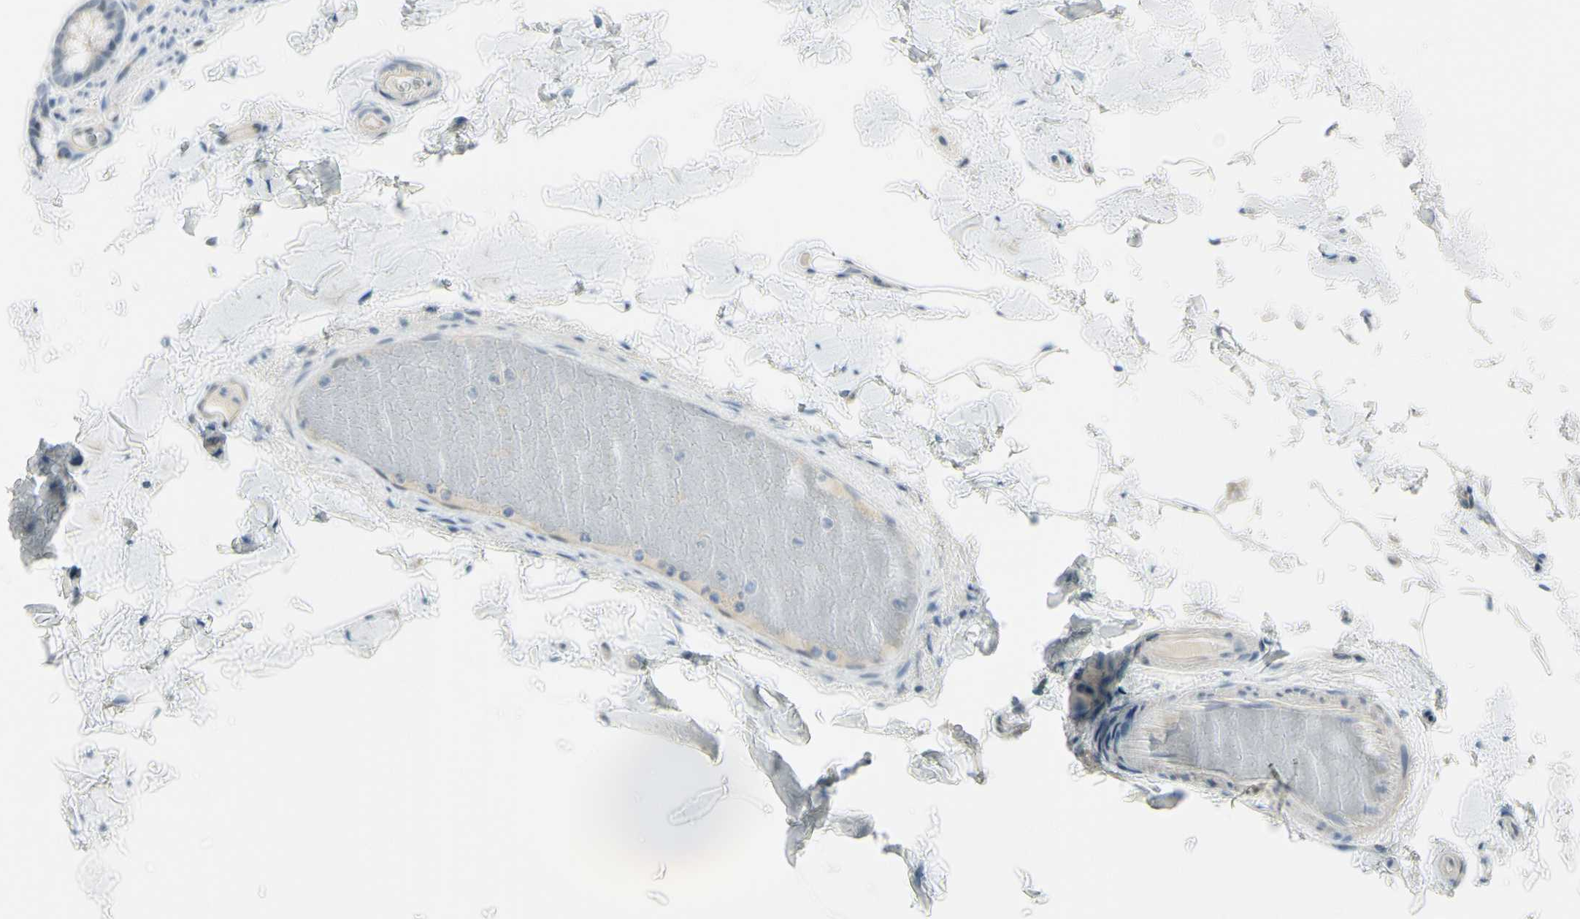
{"staining": {"intensity": "negative", "quantity": "none", "location": "none"}, "tissue": "colon", "cell_type": "Endothelial cells", "image_type": "normal", "snomed": [{"axis": "morphology", "description": "Normal tissue, NOS"}, {"axis": "topography", "description": "Colon"}], "caption": "Histopathology image shows no significant protein positivity in endothelial cells of unremarkable colon. (IHC, brightfield microscopy, high magnification).", "gene": "ASB9", "patient": {"sex": "female", "age": 61}}